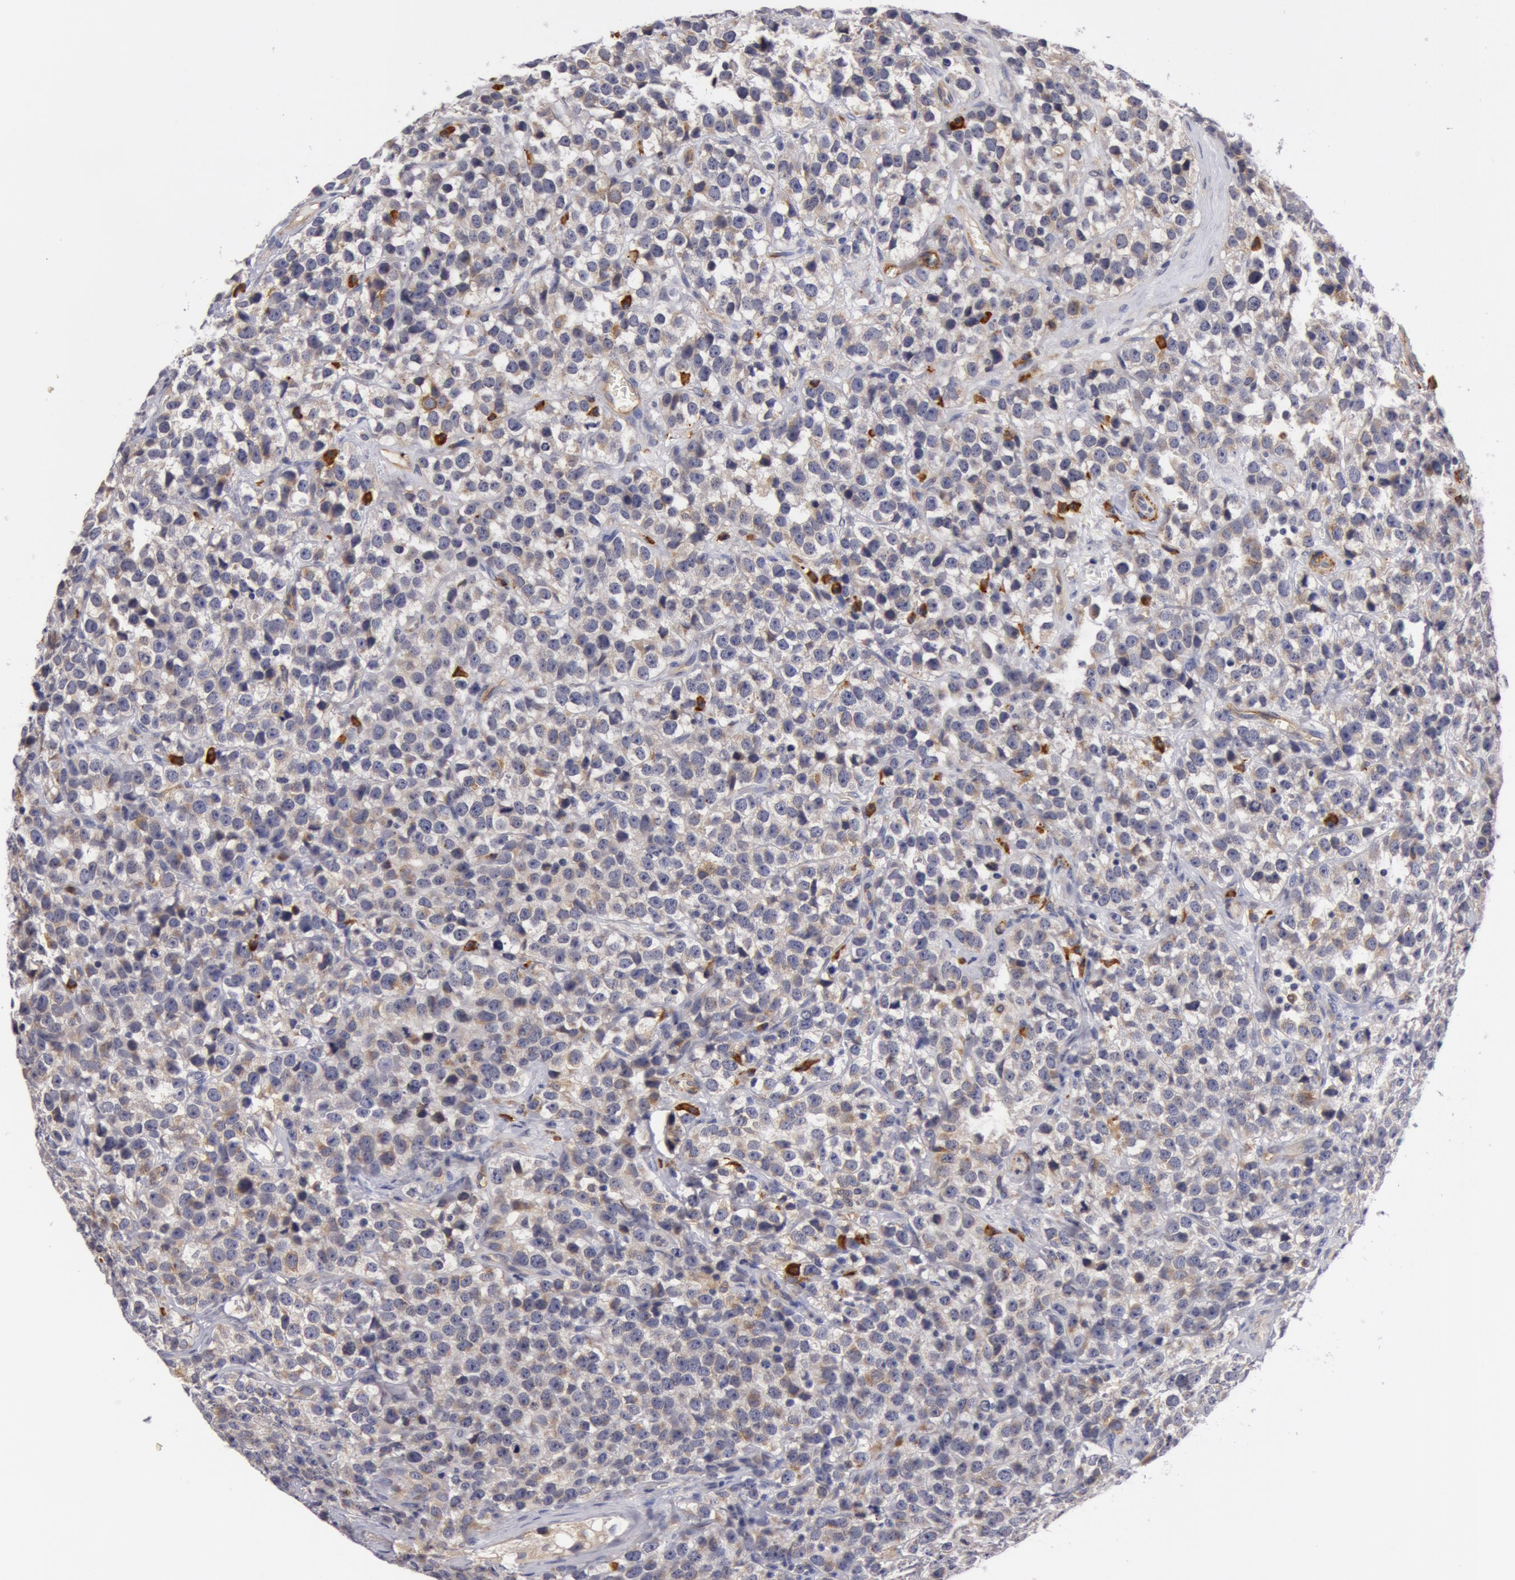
{"staining": {"intensity": "weak", "quantity": "<25%", "location": "cytoplasmic/membranous"}, "tissue": "testis cancer", "cell_type": "Tumor cells", "image_type": "cancer", "snomed": [{"axis": "morphology", "description": "Seminoma, NOS"}, {"axis": "topography", "description": "Testis"}], "caption": "Seminoma (testis) was stained to show a protein in brown. There is no significant positivity in tumor cells. The staining was performed using DAB to visualize the protein expression in brown, while the nuclei were stained in blue with hematoxylin (Magnification: 20x).", "gene": "IL23A", "patient": {"sex": "male", "age": 25}}